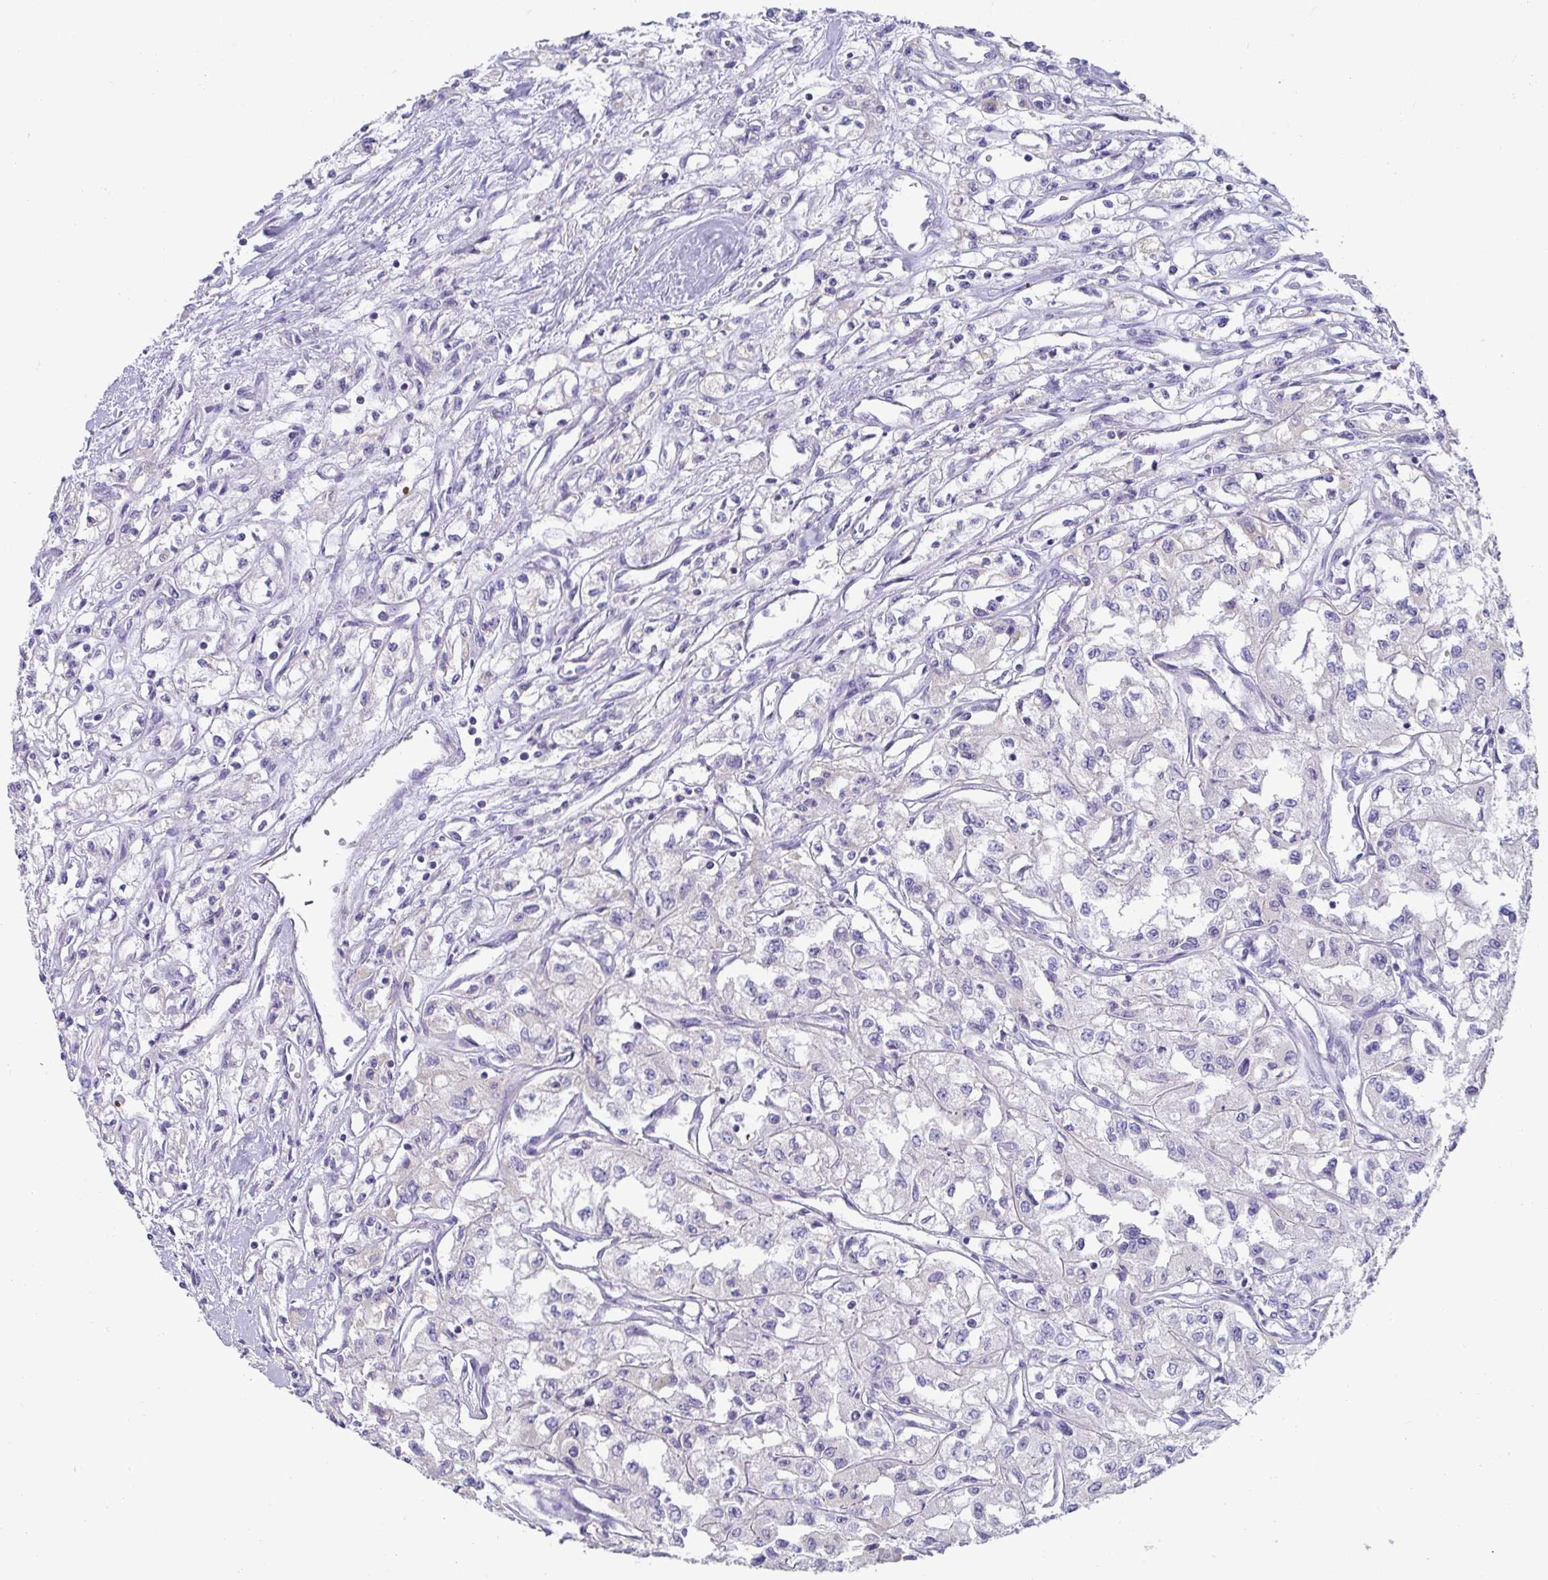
{"staining": {"intensity": "negative", "quantity": "none", "location": "none"}, "tissue": "renal cancer", "cell_type": "Tumor cells", "image_type": "cancer", "snomed": [{"axis": "morphology", "description": "Adenocarcinoma, NOS"}, {"axis": "topography", "description": "Kidney"}], "caption": "This image is of renal adenocarcinoma stained with immunohistochemistry to label a protein in brown with the nuclei are counter-stained blue. There is no positivity in tumor cells. The staining is performed using DAB brown chromogen with nuclei counter-stained in using hematoxylin.", "gene": "CXCR1", "patient": {"sex": "male", "age": 56}}